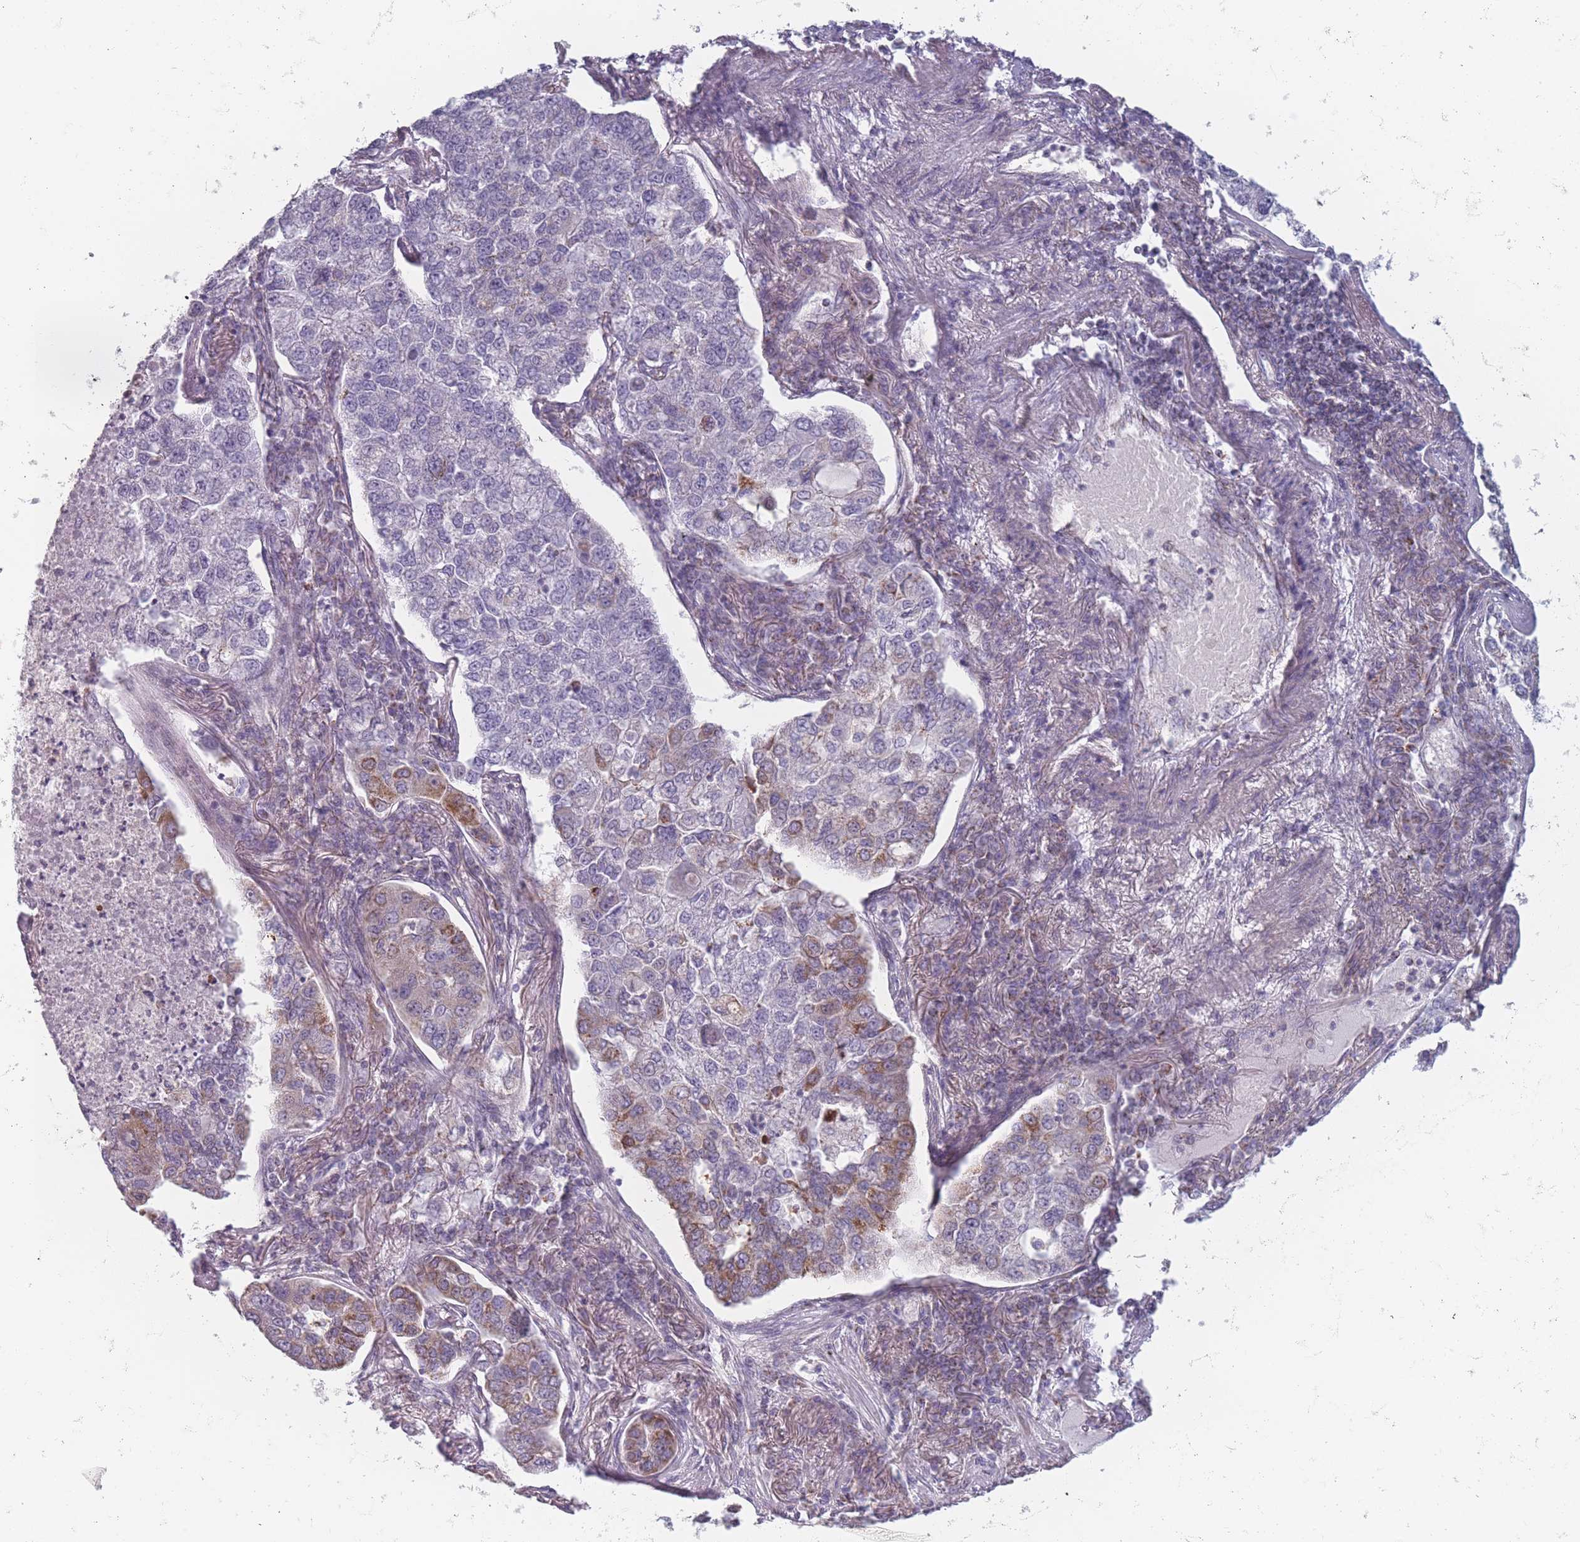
{"staining": {"intensity": "moderate", "quantity": "<25%", "location": "cytoplasmic/membranous"}, "tissue": "lung cancer", "cell_type": "Tumor cells", "image_type": "cancer", "snomed": [{"axis": "morphology", "description": "Adenocarcinoma, NOS"}, {"axis": "topography", "description": "Lung"}], "caption": "This is an image of IHC staining of lung cancer (adenocarcinoma), which shows moderate expression in the cytoplasmic/membranous of tumor cells.", "gene": "DCHS1", "patient": {"sex": "male", "age": 49}}